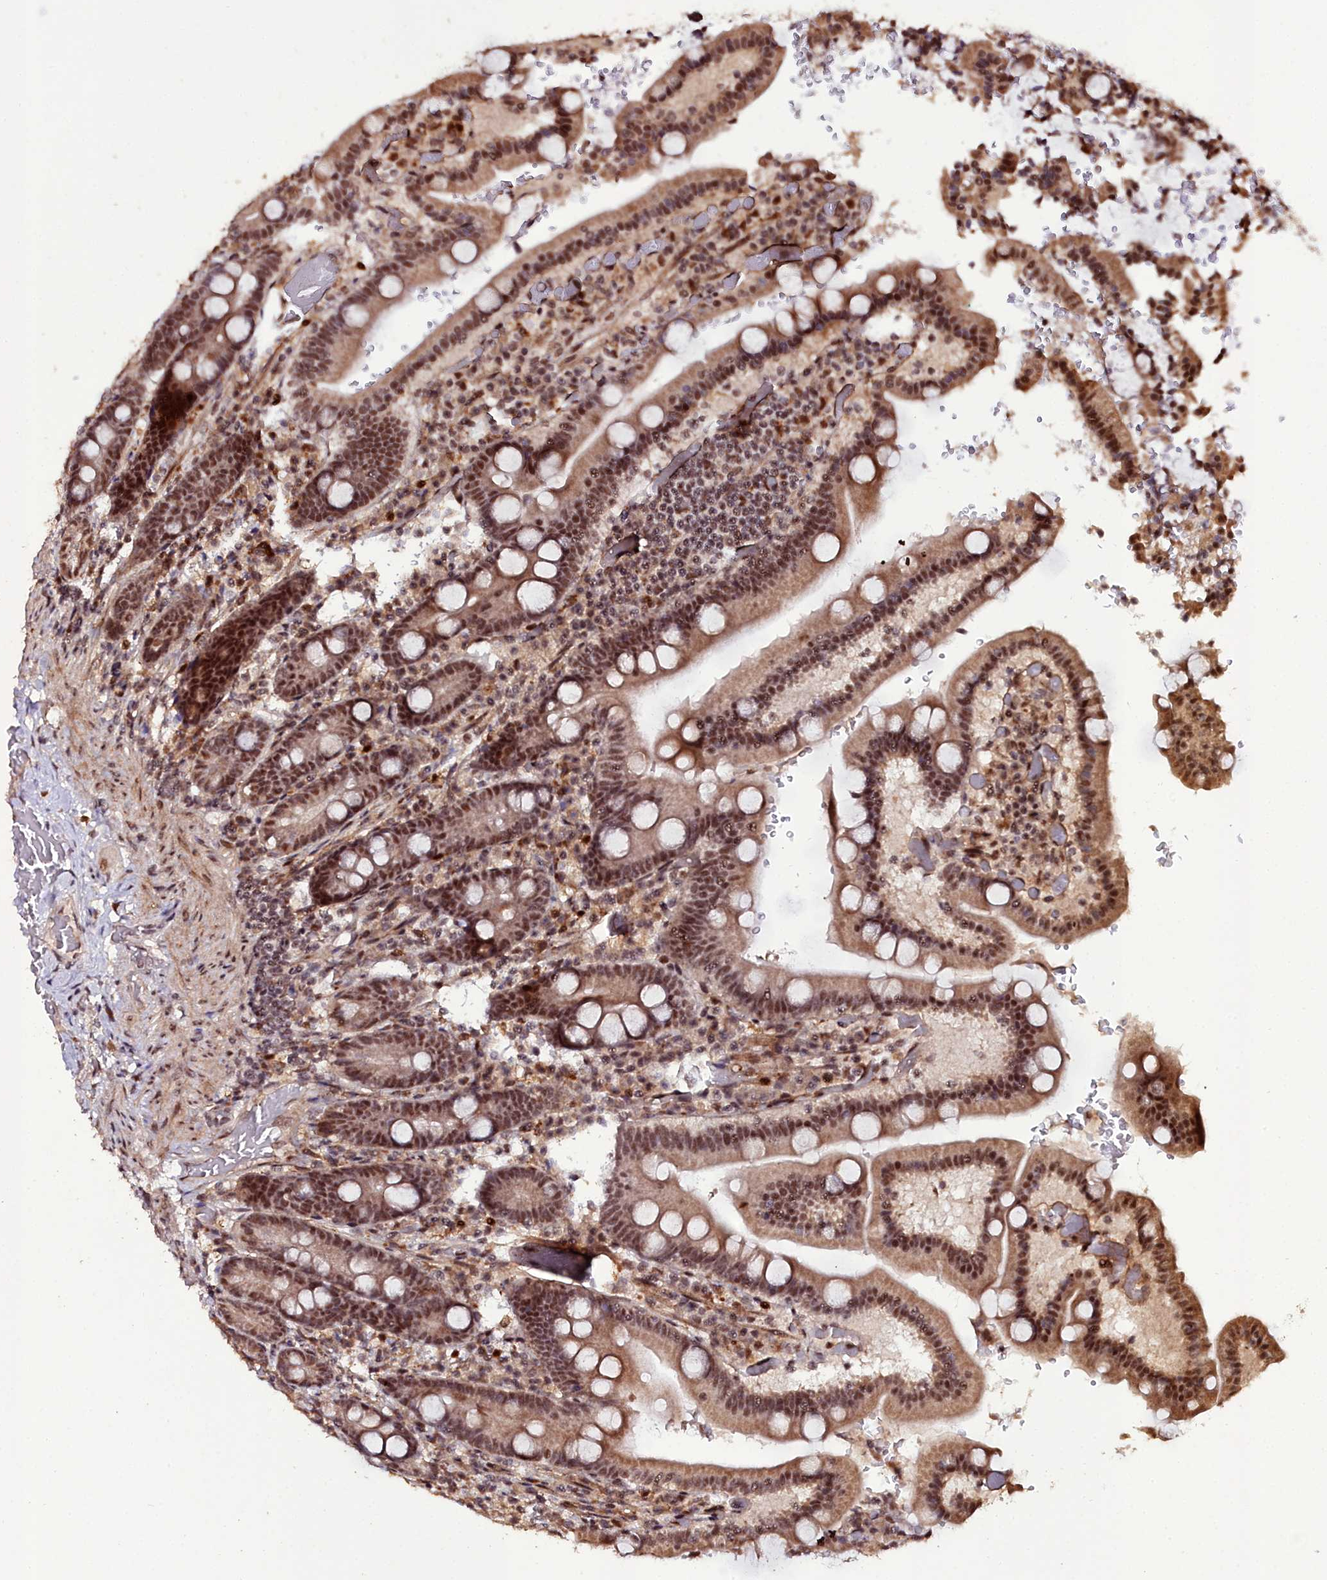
{"staining": {"intensity": "strong", "quantity": ">75%", "location": "cytoplasmic/membranous,nuclear"}, "tissue": "duodenum", "cell_type": "Glandular cells", "image_type": "normal", "snomed": [{"axis": "morphology", "description": "Normal tissue, NOS"}, {"axis": "topography", "description": "Duodenum"}], "caption": "Protein analysis of benign duodenum shows strong cytoplasmic/membranous,nuclear positivity in about >75% of glandular cells. The staining is performed using DAB (3,3'-diaminobenzidine) brown chromogen to label protein expression. The nuclei are counter-stained blue using hematoxylin.", "gene": "CXXC1", "patient": {"sex": "female", "age": 62}}